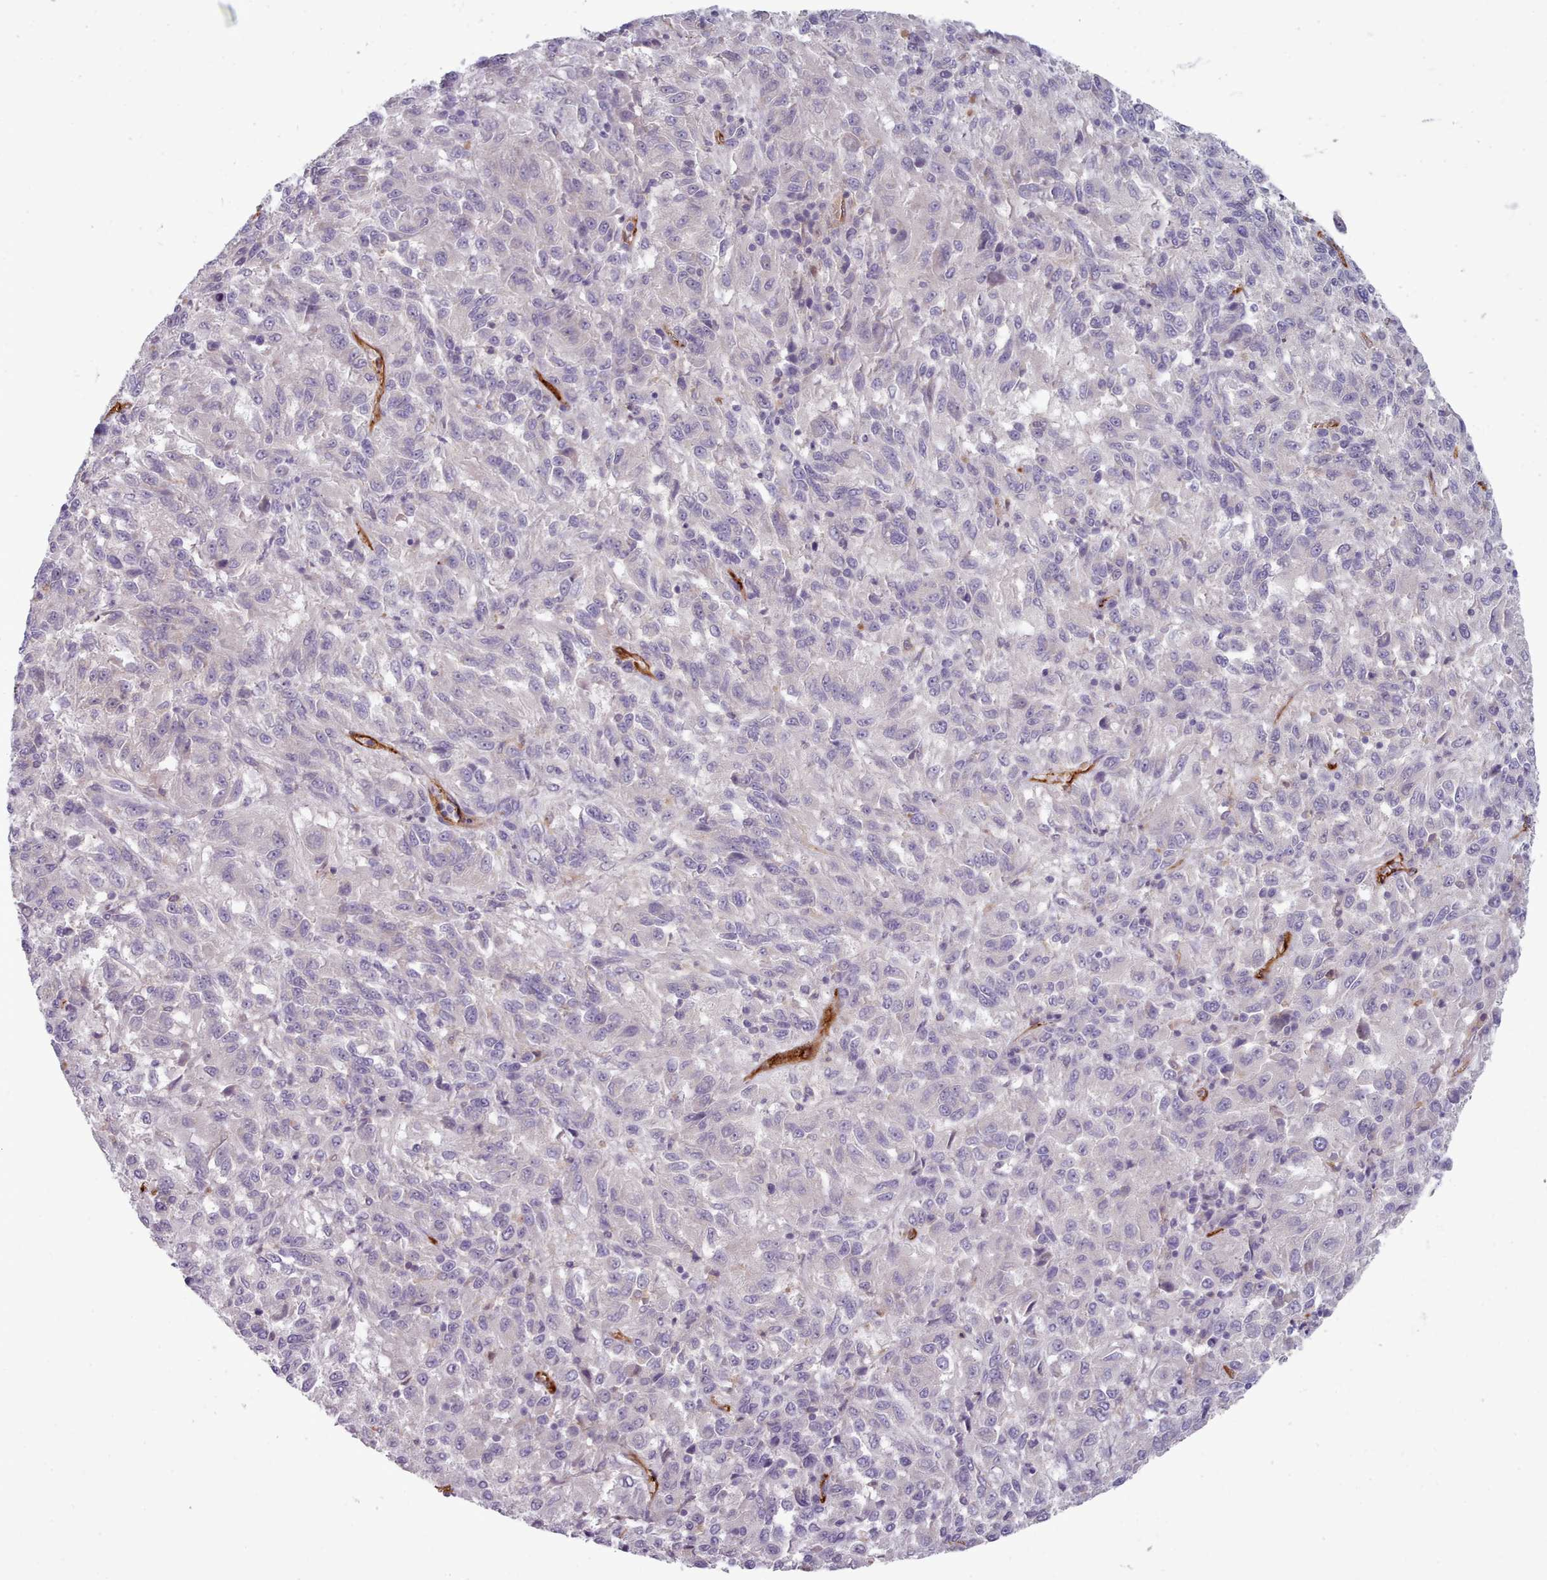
{"staining": {"intensity": "negative", "quantity": "none", "location": "none"}, "tissue": "melanoma", "cell_type": "Tumor cells", "image_type": "cancer", "snomed": [{"axis": "morphology", "description": "Malignant melanoma, Metastatic site"}, {"axis": "topography", "description": "Lung"}], "caption": "Human melanoma stained for a protein using immunohistochemistry (IHC) demonstrates no positivity in tumor cells.", "gene": "CD300LF", "patient": {"sex": "male", "age": 64}}